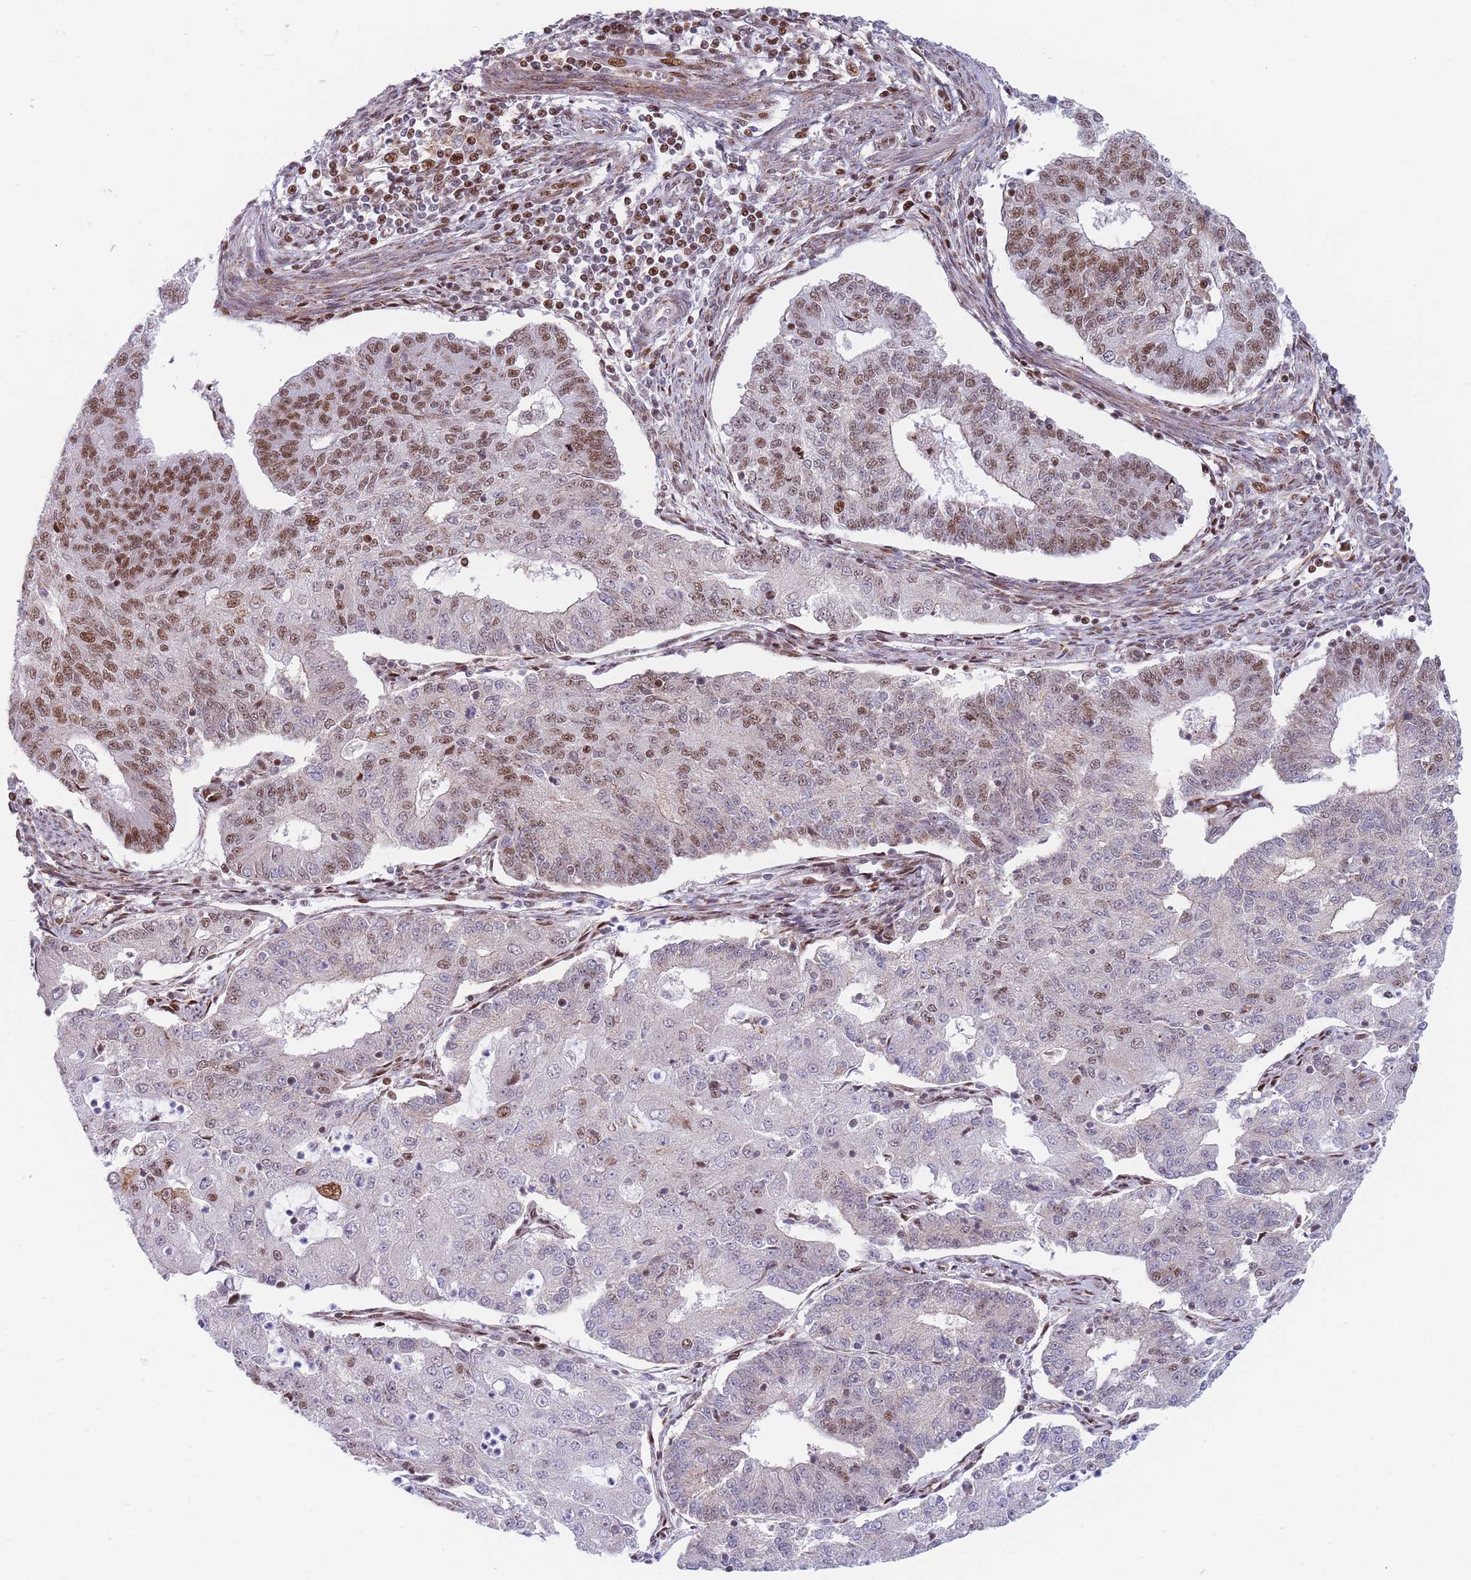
{"staining": {"intensity": "moderate", "quantity": "25%-75%", "location": "nuclear"}, "tissue": "endometrial cancer", "cell_type": "Tumor cells", "image_type": "cancer", "snomed": [{"axis": "morphology", "description": "Adenocarcinoma, NOS"}, {"axis": "topography", "description": "Endometrium"}], "caption": "About 25%-75% of tumor cells in human endometrial cancer exhibit moderate nuclear protein positivity as visualized by brown immunohistochemical staining.", "gene": "DNAJC3", "patient": {"sex": "female", "age": 56}}